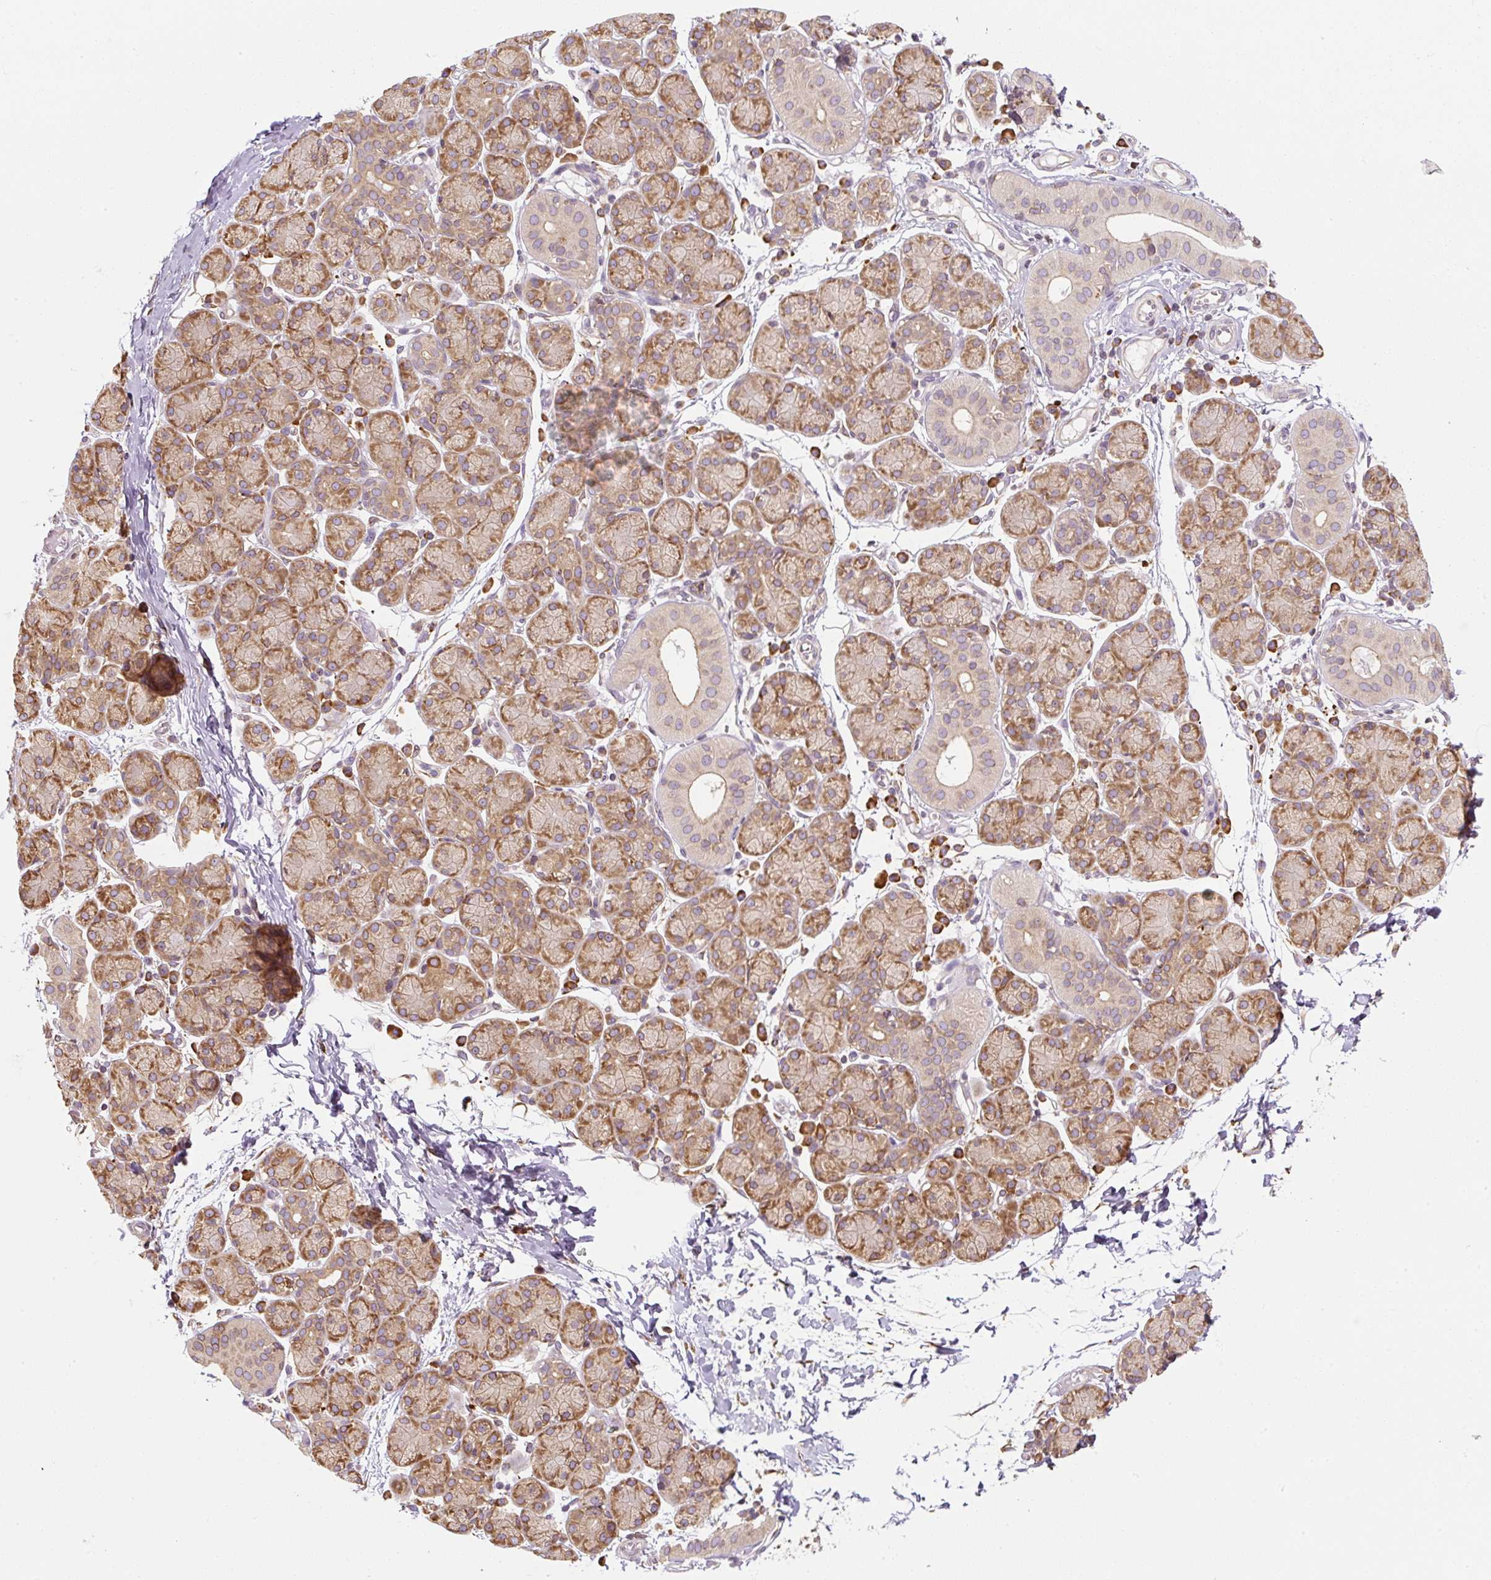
{"staining": {"intensity": "moderate", "quantity": ">75%", "location": "cytoplasmic/membranous"}, "tissue": "salivary gland", "cell_type": "Glandular cells", "image_type": "normal", "snomed": [{"axis": "morphology", "description": "Normal tissue, NOS"}, {"axis": "morphology", "description": "Inflammation, NOS"}, {"axis": "topography", "description": "Lymph node"}, {"axis": "topography", "description": "Salivary gland"}], "caption": "Glandular cells demonstrate moderate cytoplasmic/membranous staining in approximately >75% of cells in unremarkable salivary gland.", "gene": "PRKCSH", "patient": {"sex": "male", "age": 3}}